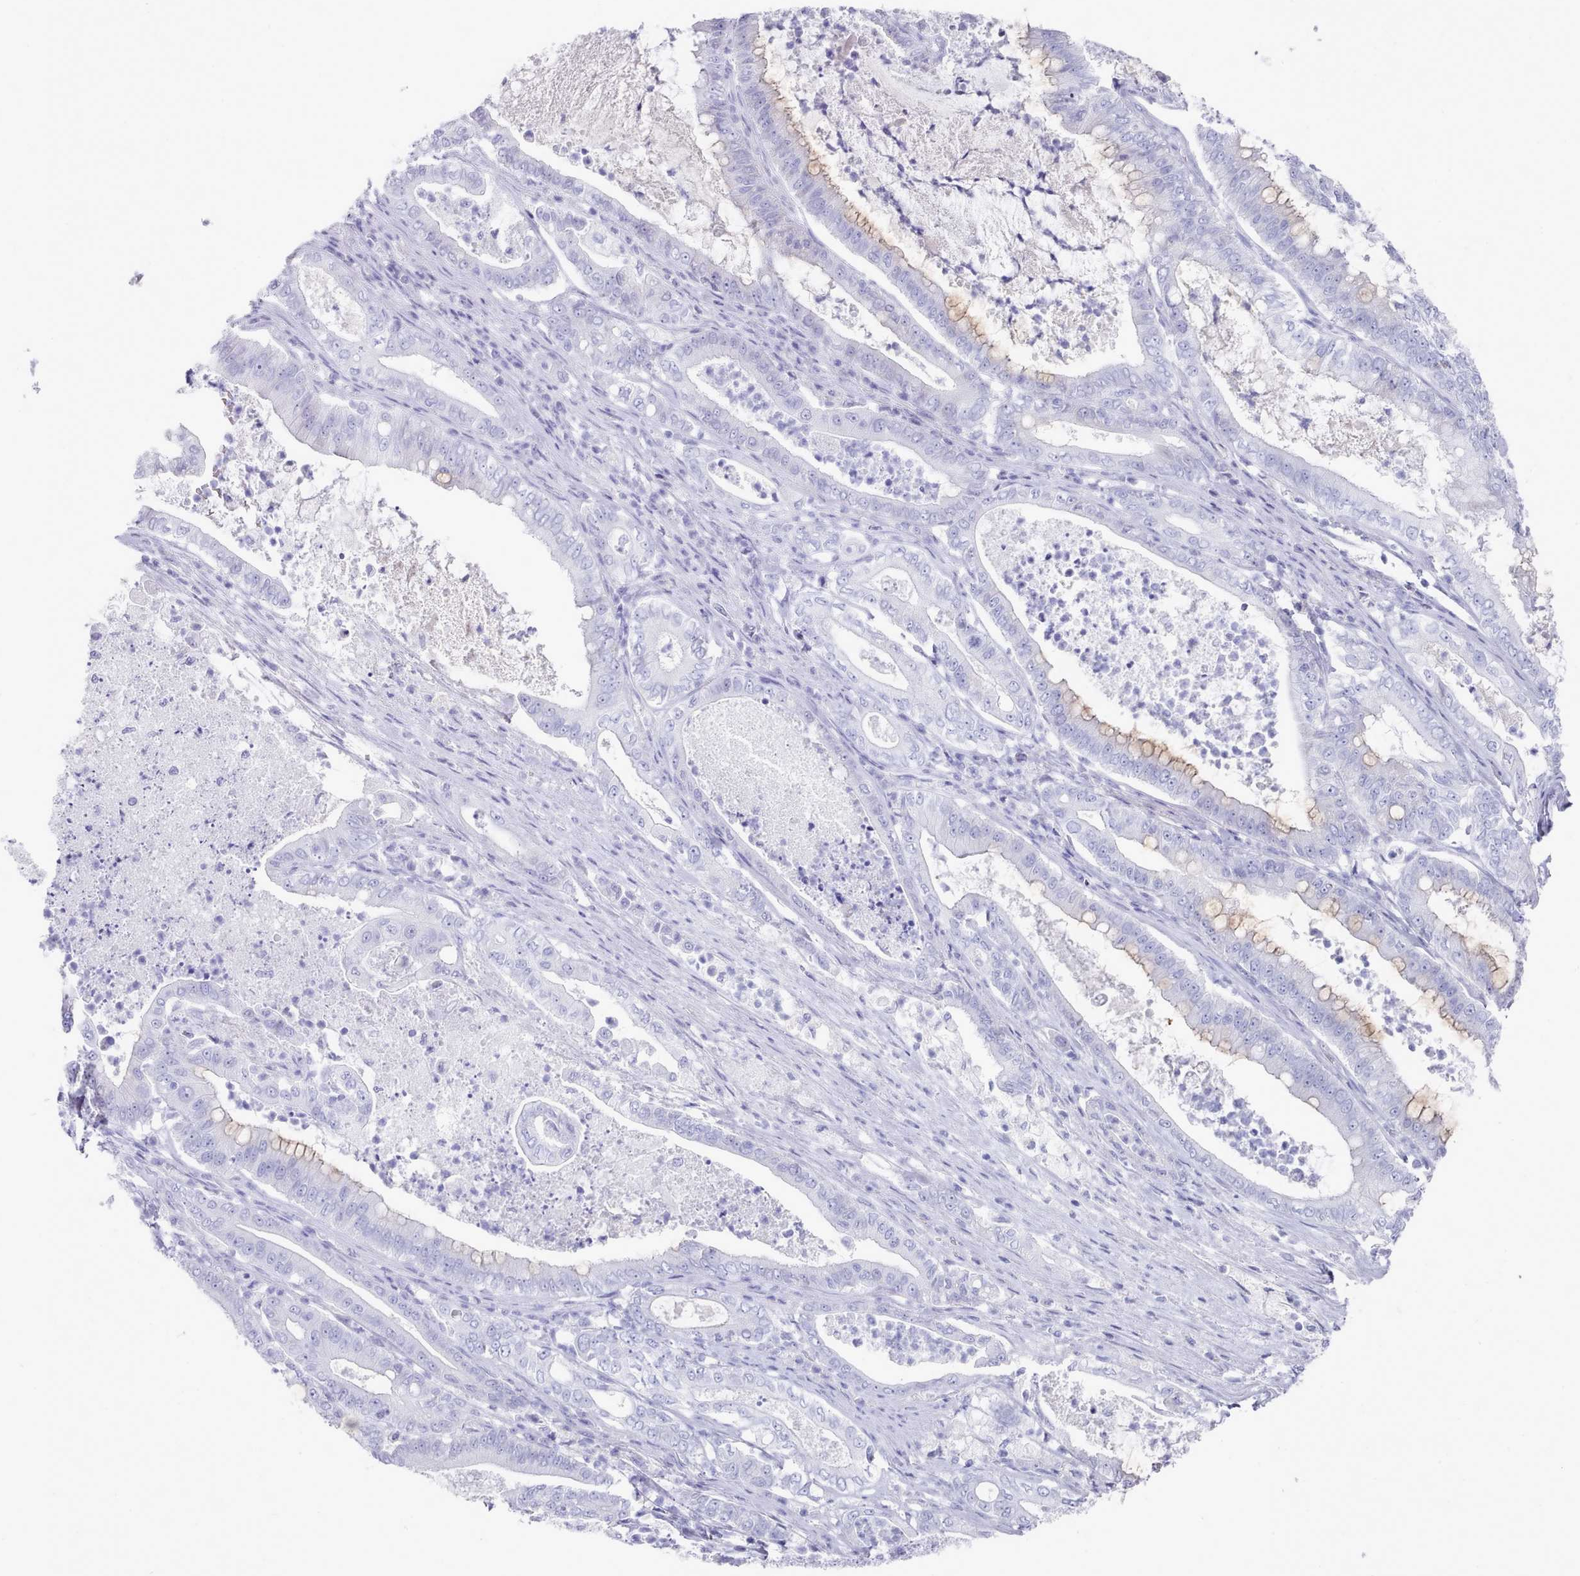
{"staining": {"intensity": "negative", "quantity": "none", "location": "none"}, "tissue": "pancreatic cancer", "cell_type": "Tumor cells", "image_type": "cancer", "snomed": [{"axis": "morphology", "description": "Adenocarcinoma, NOS"}, {"axis": "topography", "description": "Pancreas"}], "caption": "This is a image of immunohistochemistry (IHC) staining of adenocarcinoma (pancreatic), which shows no staining in tumor cells.", "gene": "LRRC37A", "patient": {"sex": "male", "age": 71}}